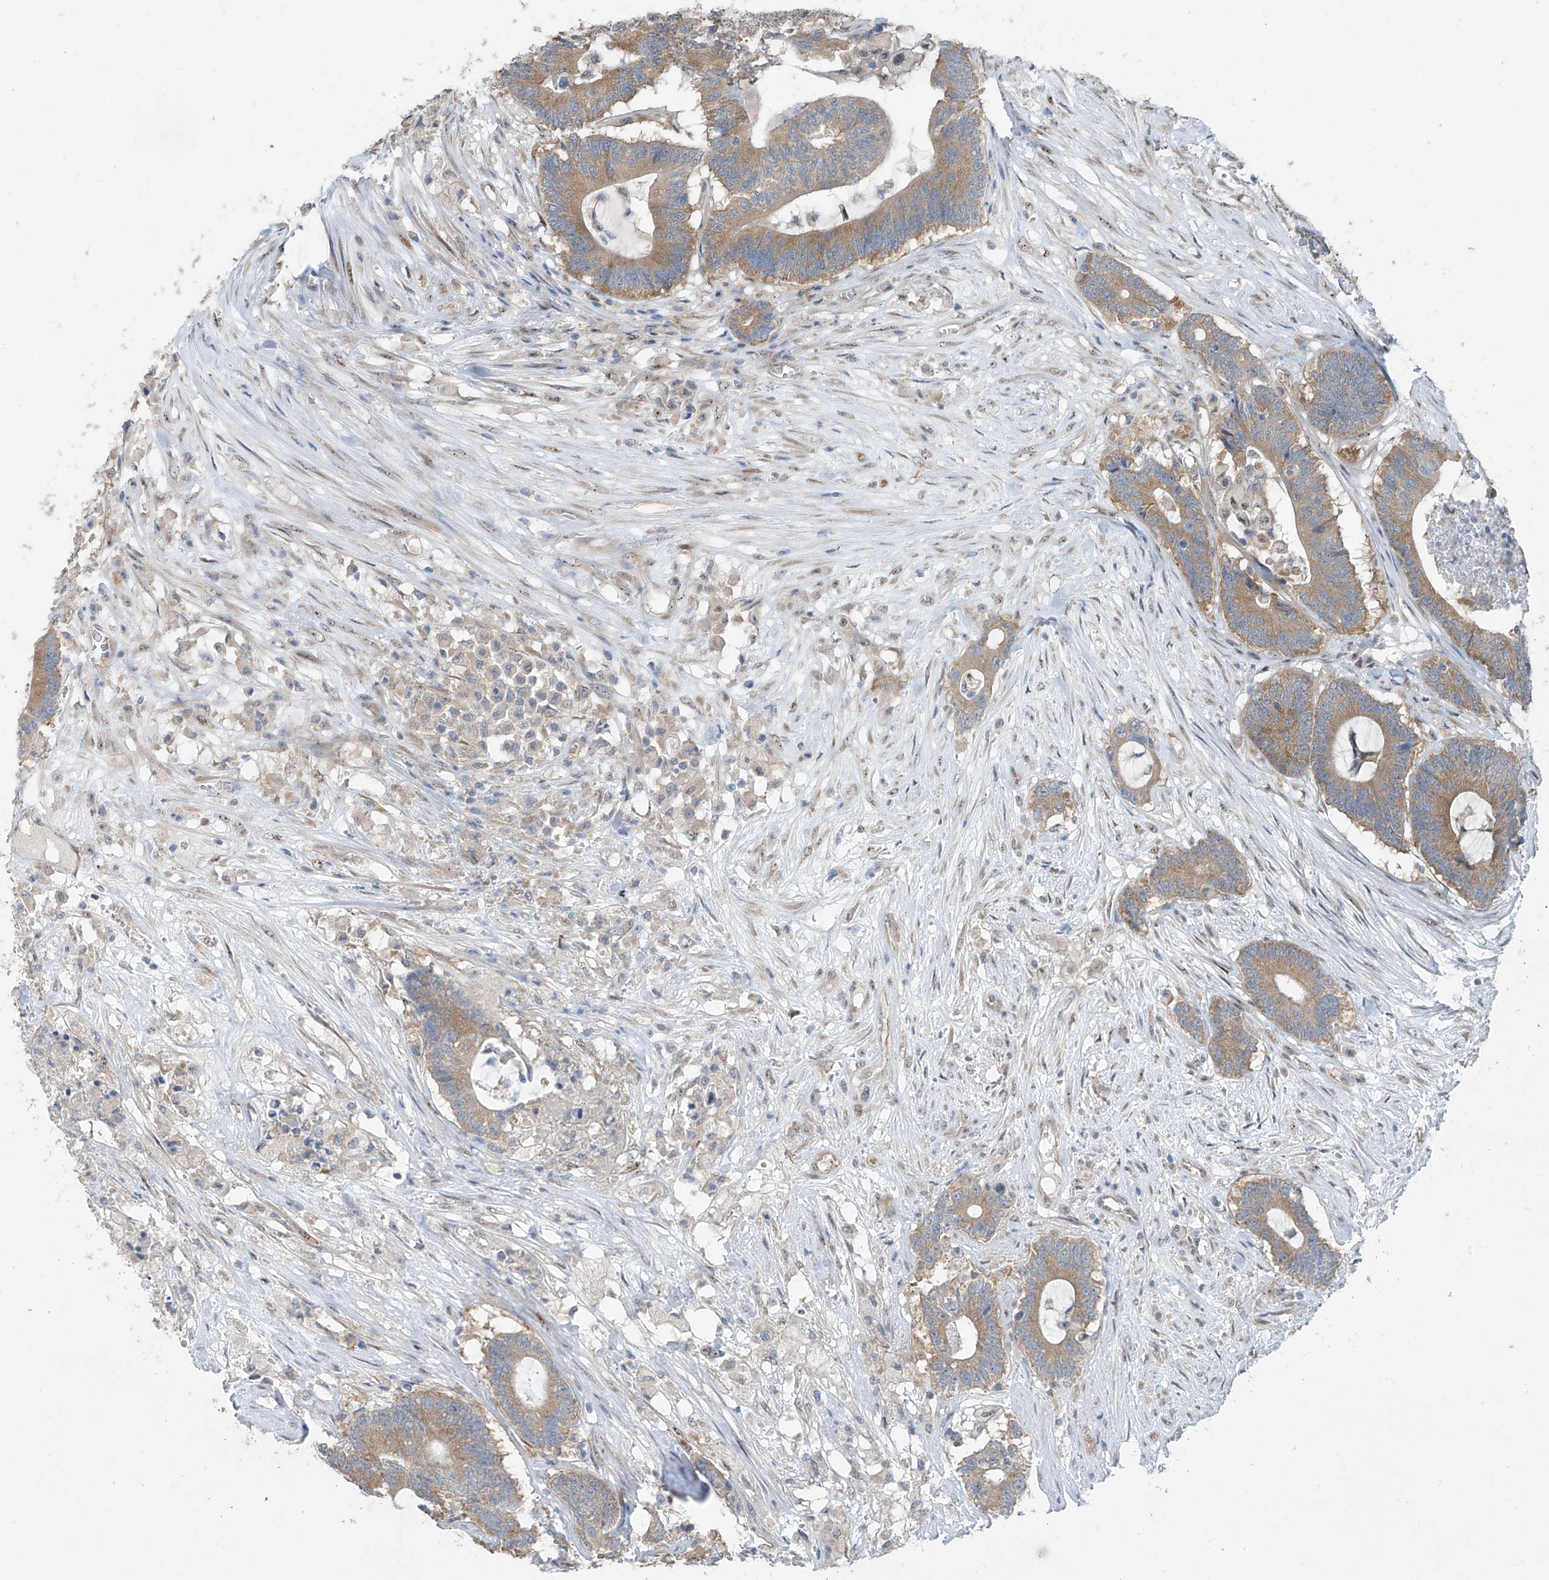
{"staining": {"intensity": "moderate", "quantity": ">75%", "location": "cytoplasmic/membranous"}, "tissue": "colorectal cancer", "cell_type": "Tumor cells", "image_type": "cancer", "snomed": [{"axis": "morphology", "description": "Adenocarcinoma, NOS"}, {"axis": "topography", "description": "Colon"}], "caption": "Moderate cytoplasmic/membranous staining for a protein is identified in approximately >75% of tumor cells of adenocarcinoma (colorectal) using immunohistochemistry.", "gene": "RPL4", "patient": {"sex": "female", "age": 84}}